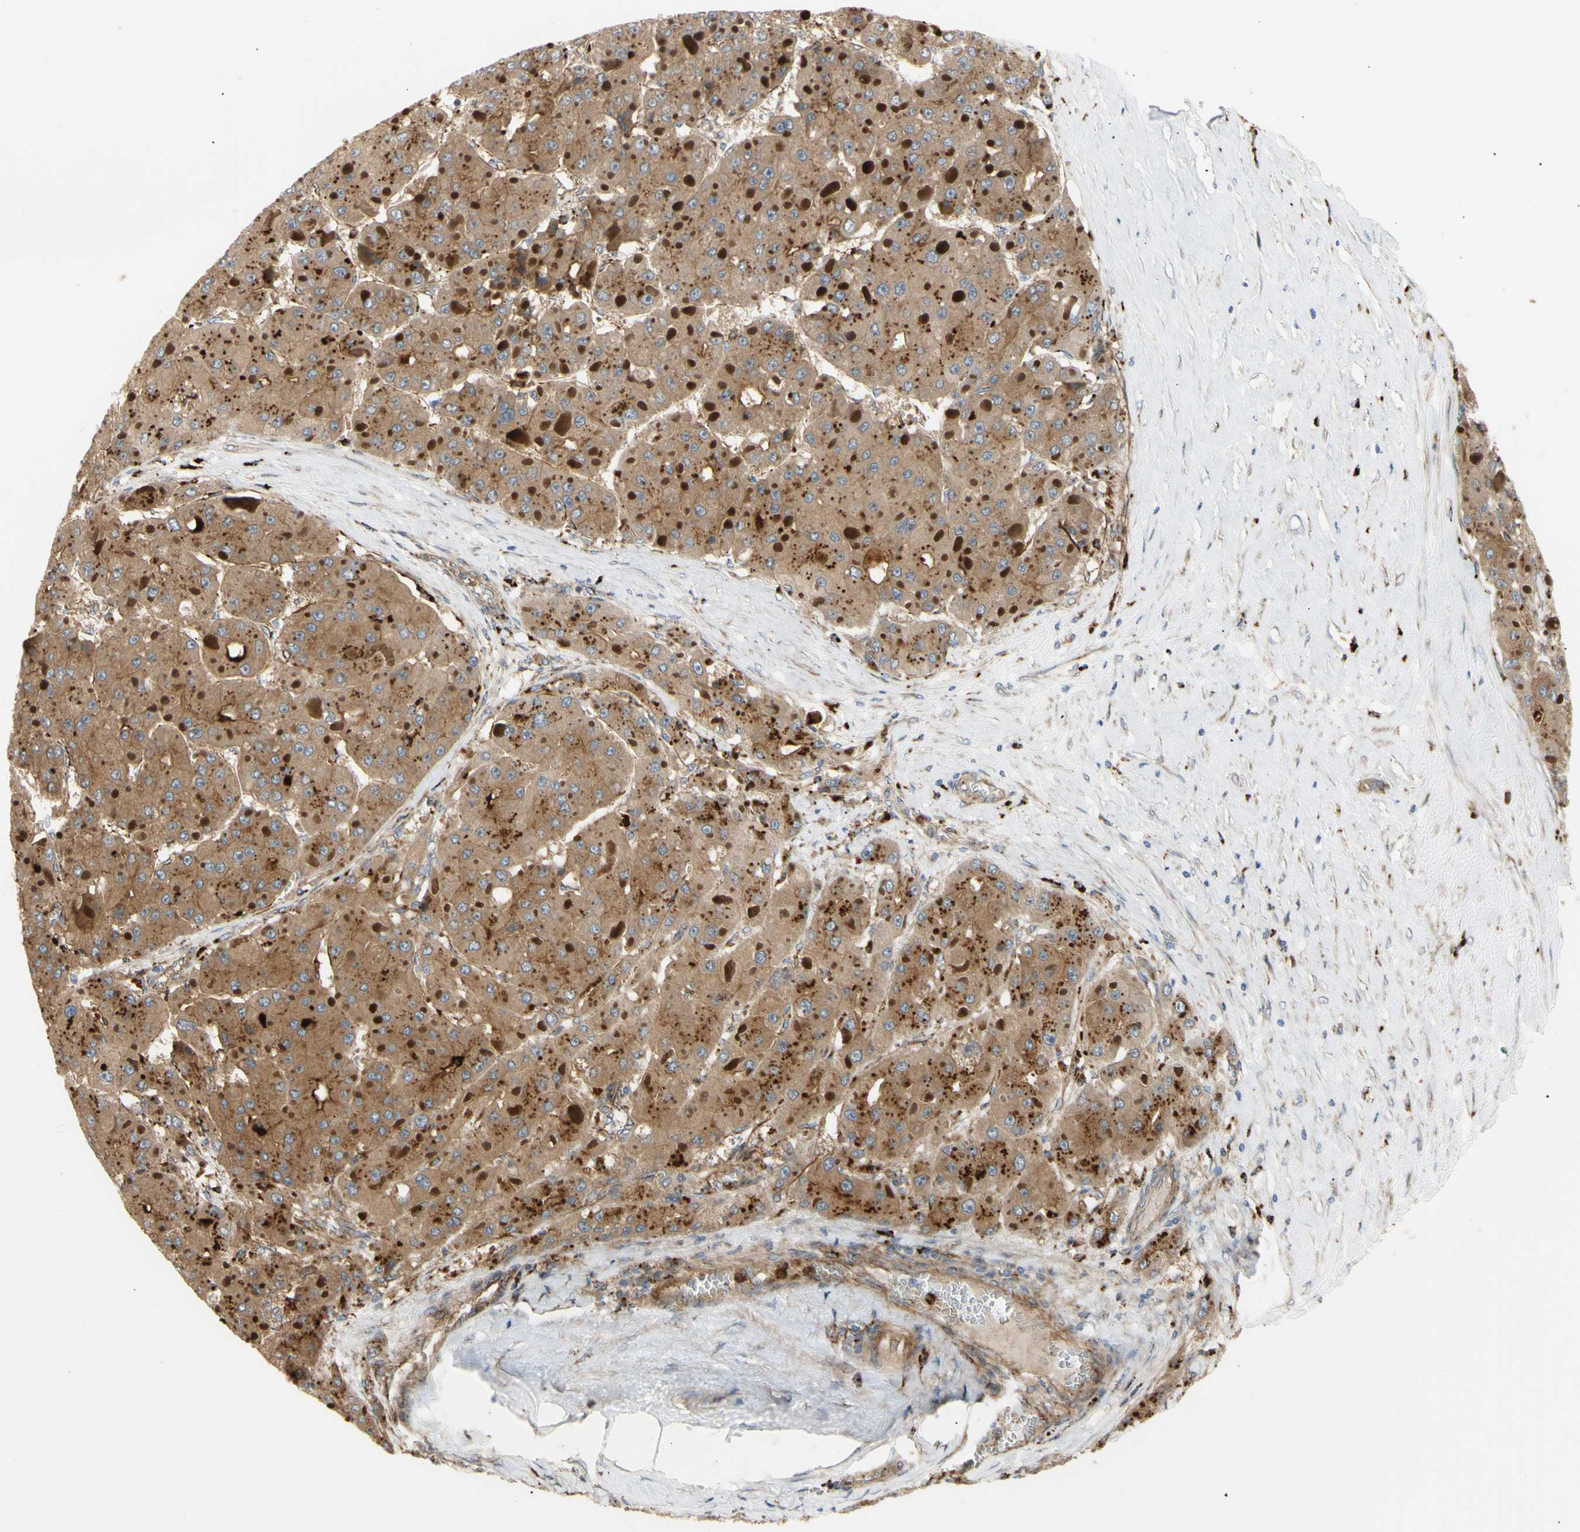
{"staining": {"intensity": "moderate", "quantity": ">75%", "location": "cytoplasmic/membranous"}, "tissue": "liver cancer", "cell_type": "Tumor cells", "image_type": "cancer", "snomed": [{"axis": "morphology", "description": "Carcinoma, Hepatocellular, NOS"}, {"axis": "topography", "description": "Liver"}], "caption": "Tumor cells show moderate cytoplasmic/membranous staining in approximately >75% of cells in liver hepatocellular carcinoma.", "gene": "TUBG2", "patient": {"sex": "female", "age": 73}}